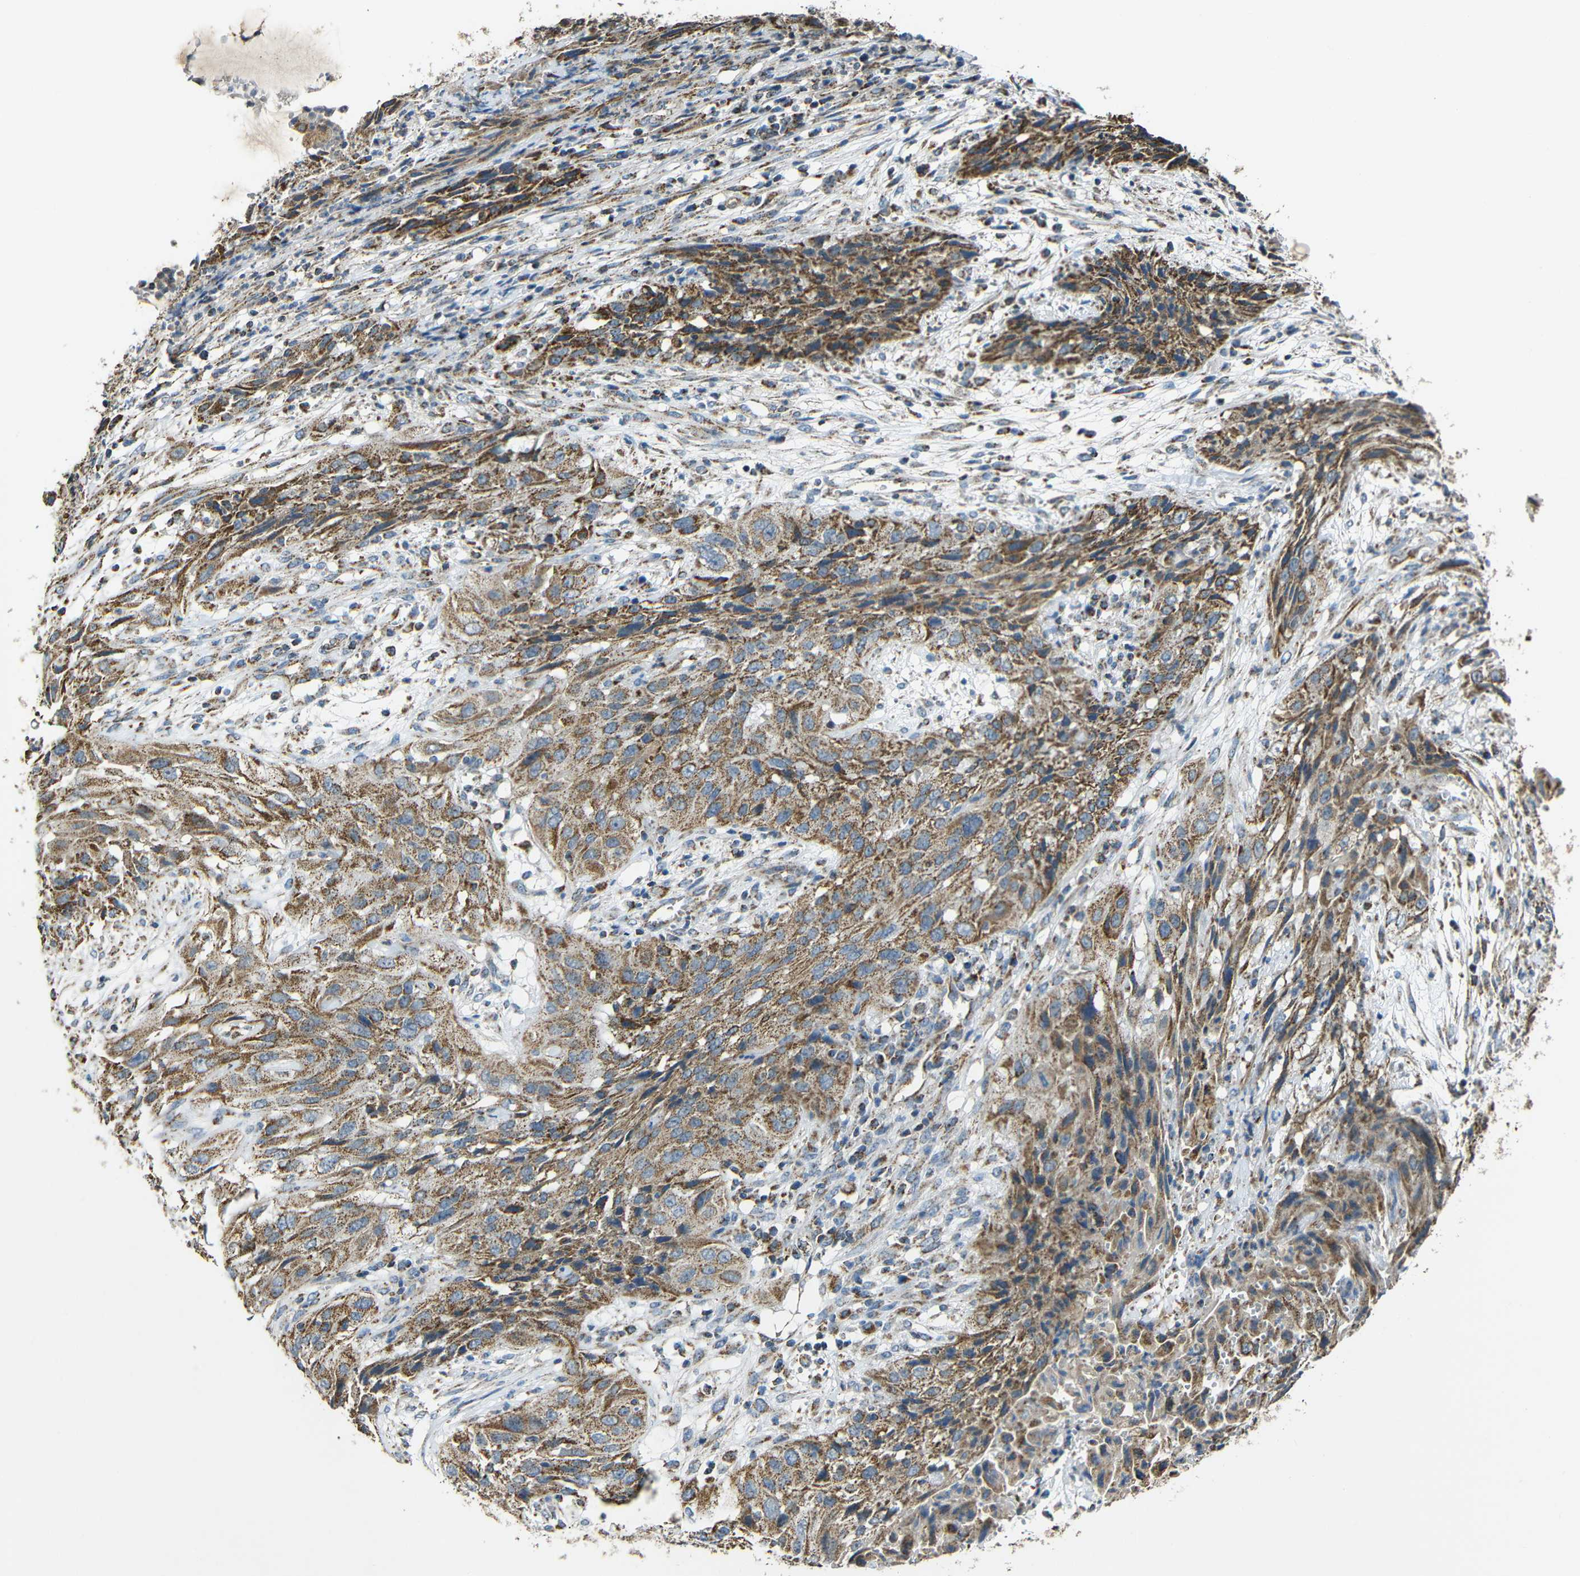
{"staining": {"intensity": "moderate", "quantity": ">75%", "location": "cytoplasmic/membranous"}, "tissue": "cervical cancer", "cell_type": "Tumor cells", "image_type": "cancer", "snomed": [{"axis": "morphology", "description": "Squamous cell carcinoma, NOS"}, {"axis": "topography", "description": "Cervix"}], "caption": "Immunohistochemistry (DAB) staining of human cervical cancer reveals moderate cytoplasmic/membranous protein staining in about >75% of tumor cells.", "gene": "NR3C2", "patient": {"sex": "female", "age": 32}}